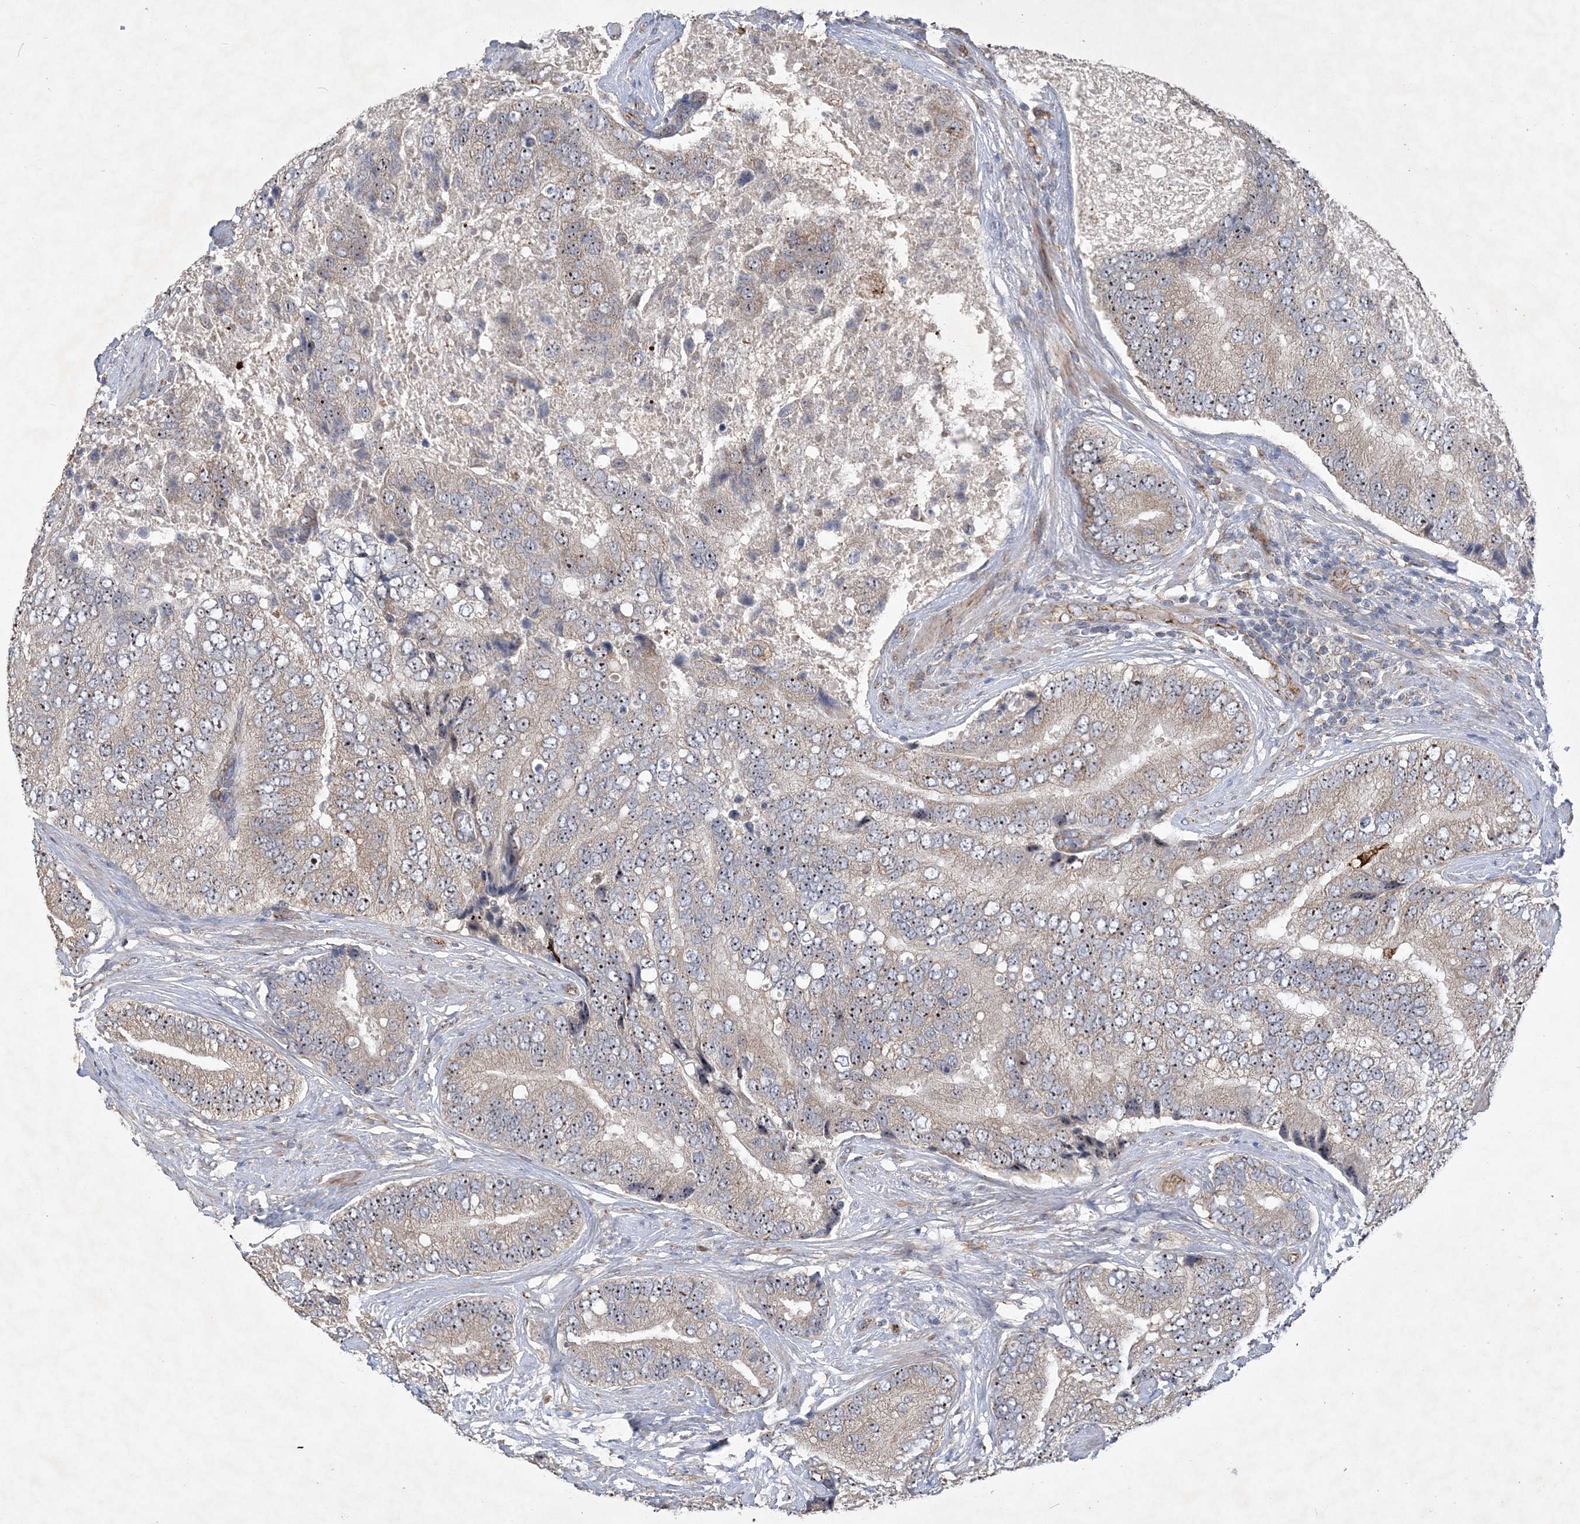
{"staining": {"intensity": "moderate", "quantity": ">75%", "location": "cytoplasmic/membranous,nuclear"}, "tissue": "prostate cancer", "cell_type": "Tumor cells", "image_type": "cancer", "snomed": [{"axis": "morphology", "description": "Adenocarcinoma, High grade"}, {"axis": "topography", "description": "Prostate"}], "caption": "Tumor cells display medium levels of moderate cytoplasmic/membranous and nuclear positivity in approximately >75% of cells in high-grade adenocarcinoma (prostate). (IHC, brightfield microscopy, high magnification).", "gene": "FEZ2", "patient": {"sex": "male", "age": 70}}